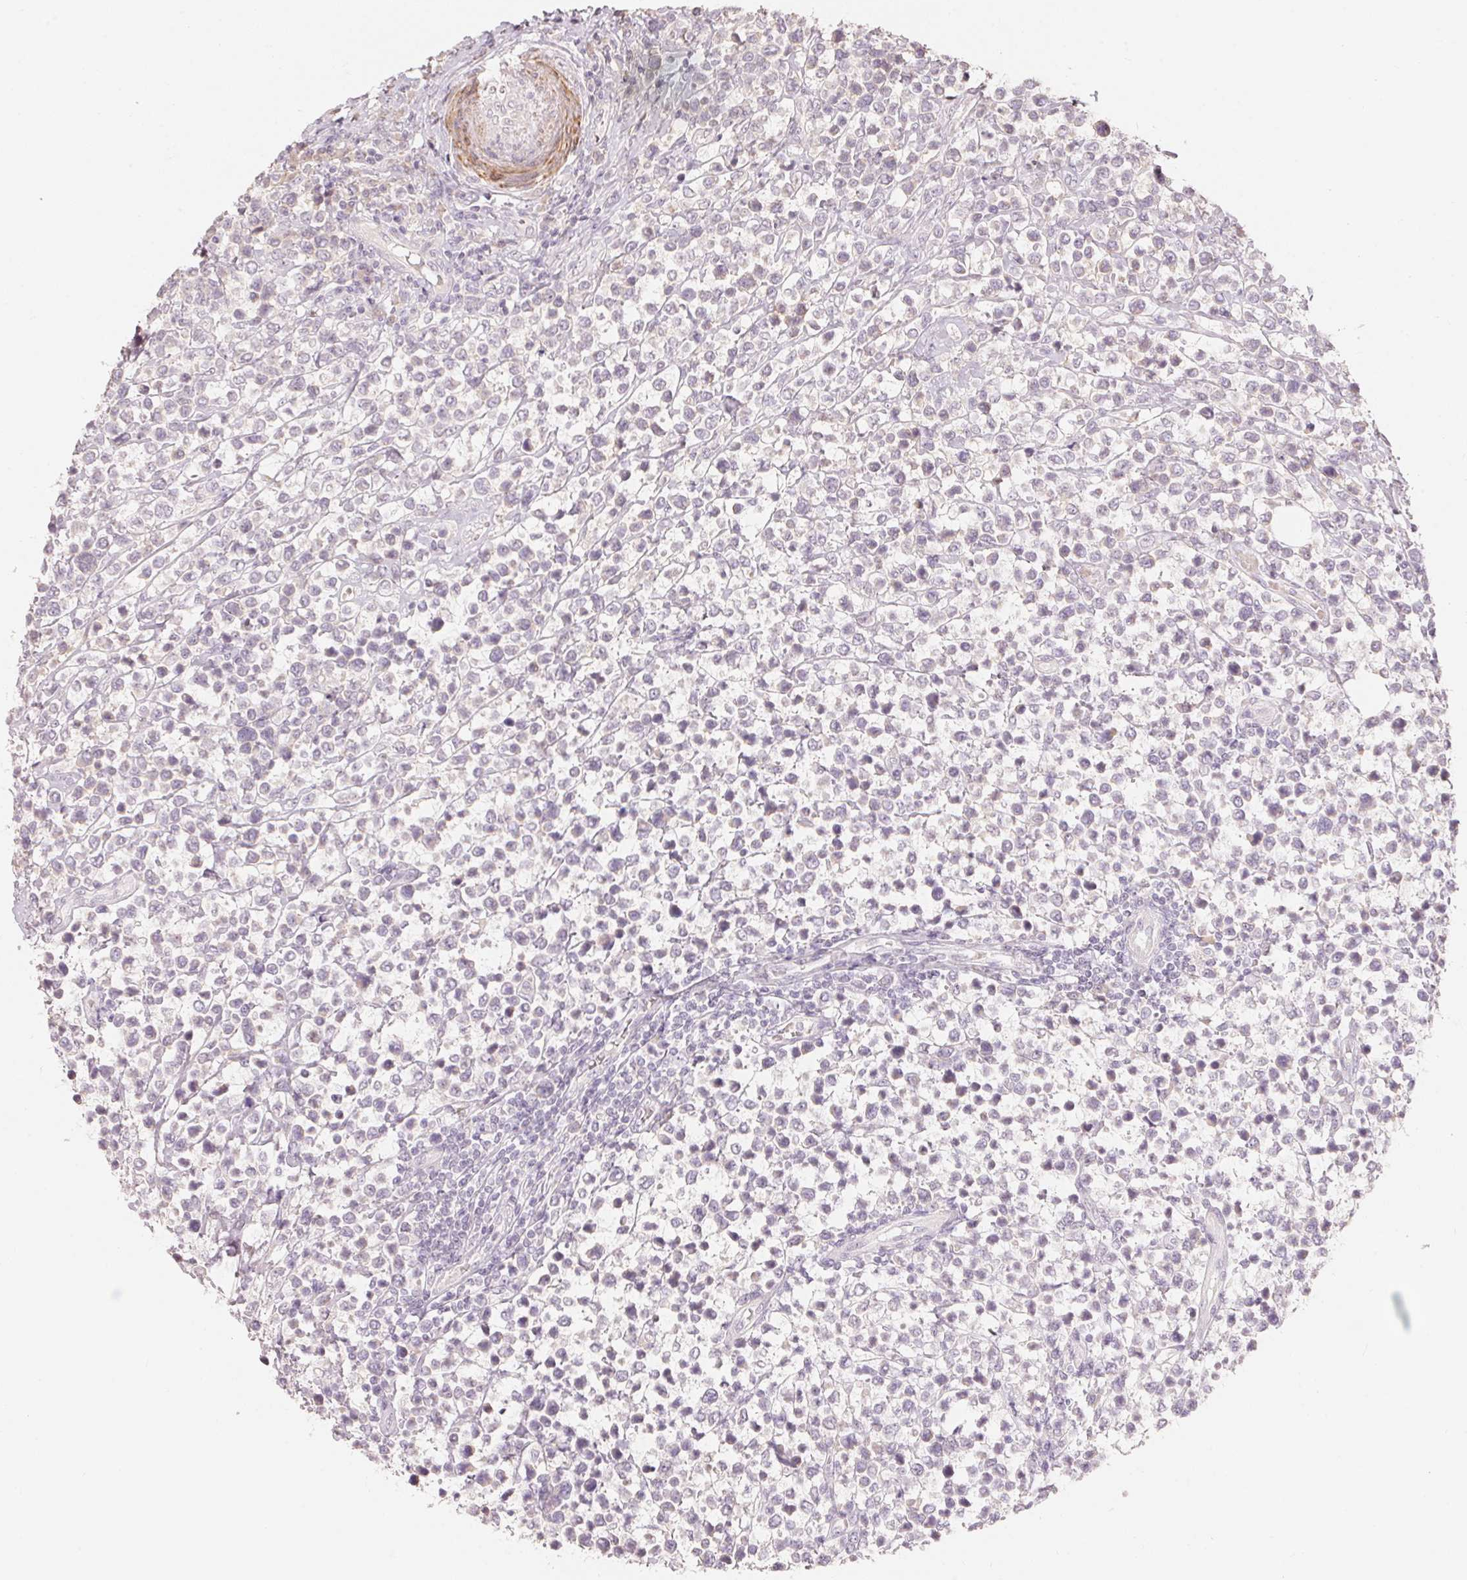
{"staining": {"intensity": "negative", "quantity": "none", "location": "none"}, "tissue": "lymphoma", "cell_type": "Tumor cells", "image_type": "cancer", "snomed": [{"axis": "morphology", "description": "Malignant lymphoma, non-Hodgkin's type, High grade"}, {"axis": "topography", "description": "Soft tissue"}], "caption": "This is a photomicrograph of immunohistochemistry staining of malignant lymphoma, non-Hodgkin's type (high-grade), which shows no expression in tumor cells. (DAB (3,3'-diaminobenzidine) immunohistochemistry (IHC) with hematoxylin counter stain).", "gene": "TP53AIP1", "patient": {"sex": "female", "age": 56}}